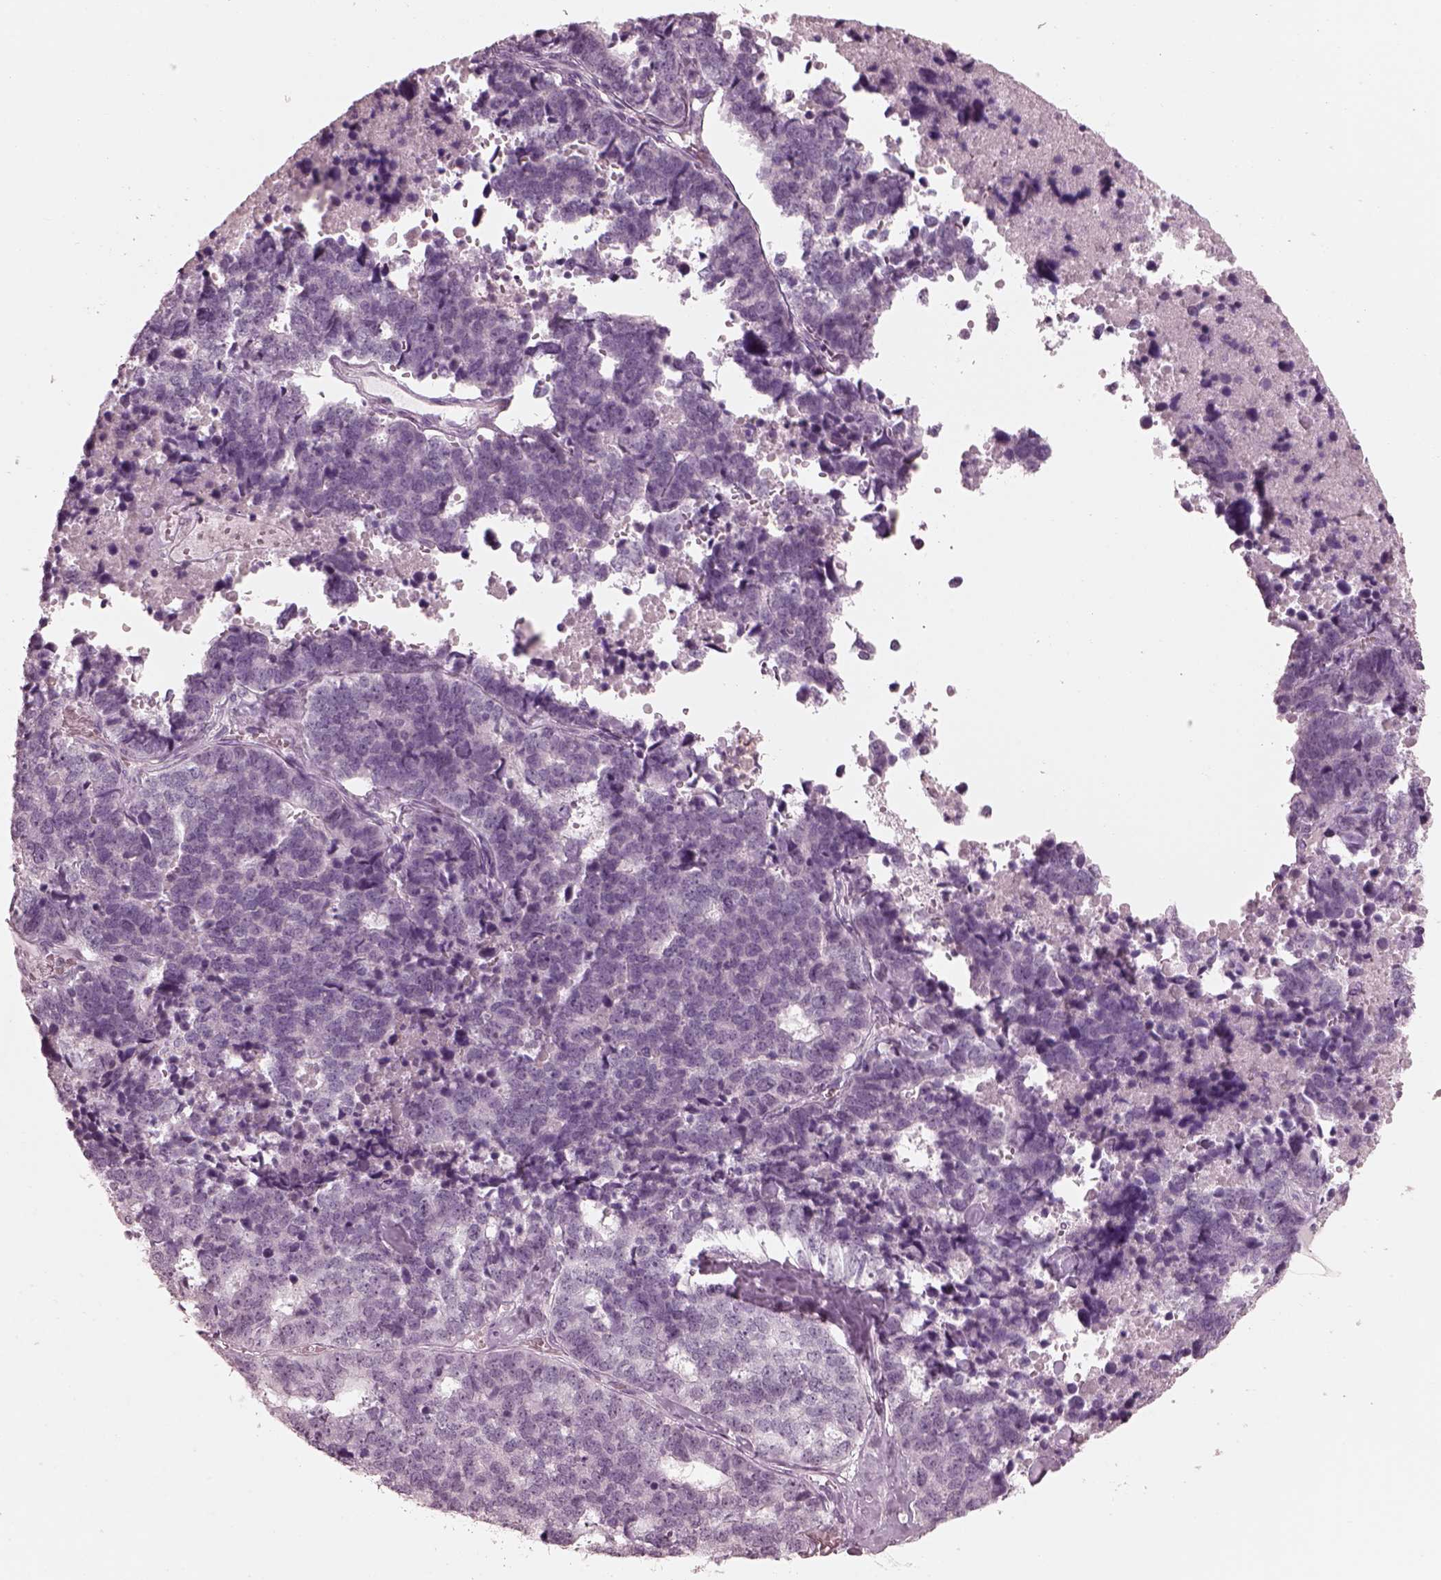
{"staining": {"intensity": "negative", "quantity": "none", "location": "none"}, "tissue": "stomach cancer", "cell_type": "Tumor cells", "image_type": "cancer", "snomed": [{"axis": "morphology", "description": "Adenocarcinoma, NOS"}, {"axis": "topography", "description": "Stomach"}], "caption": "Tumor cells show no significant protein positivity in stomach cancer.", "gene": "C2orf81", "patient": {"sex": "male", "age": 69}}